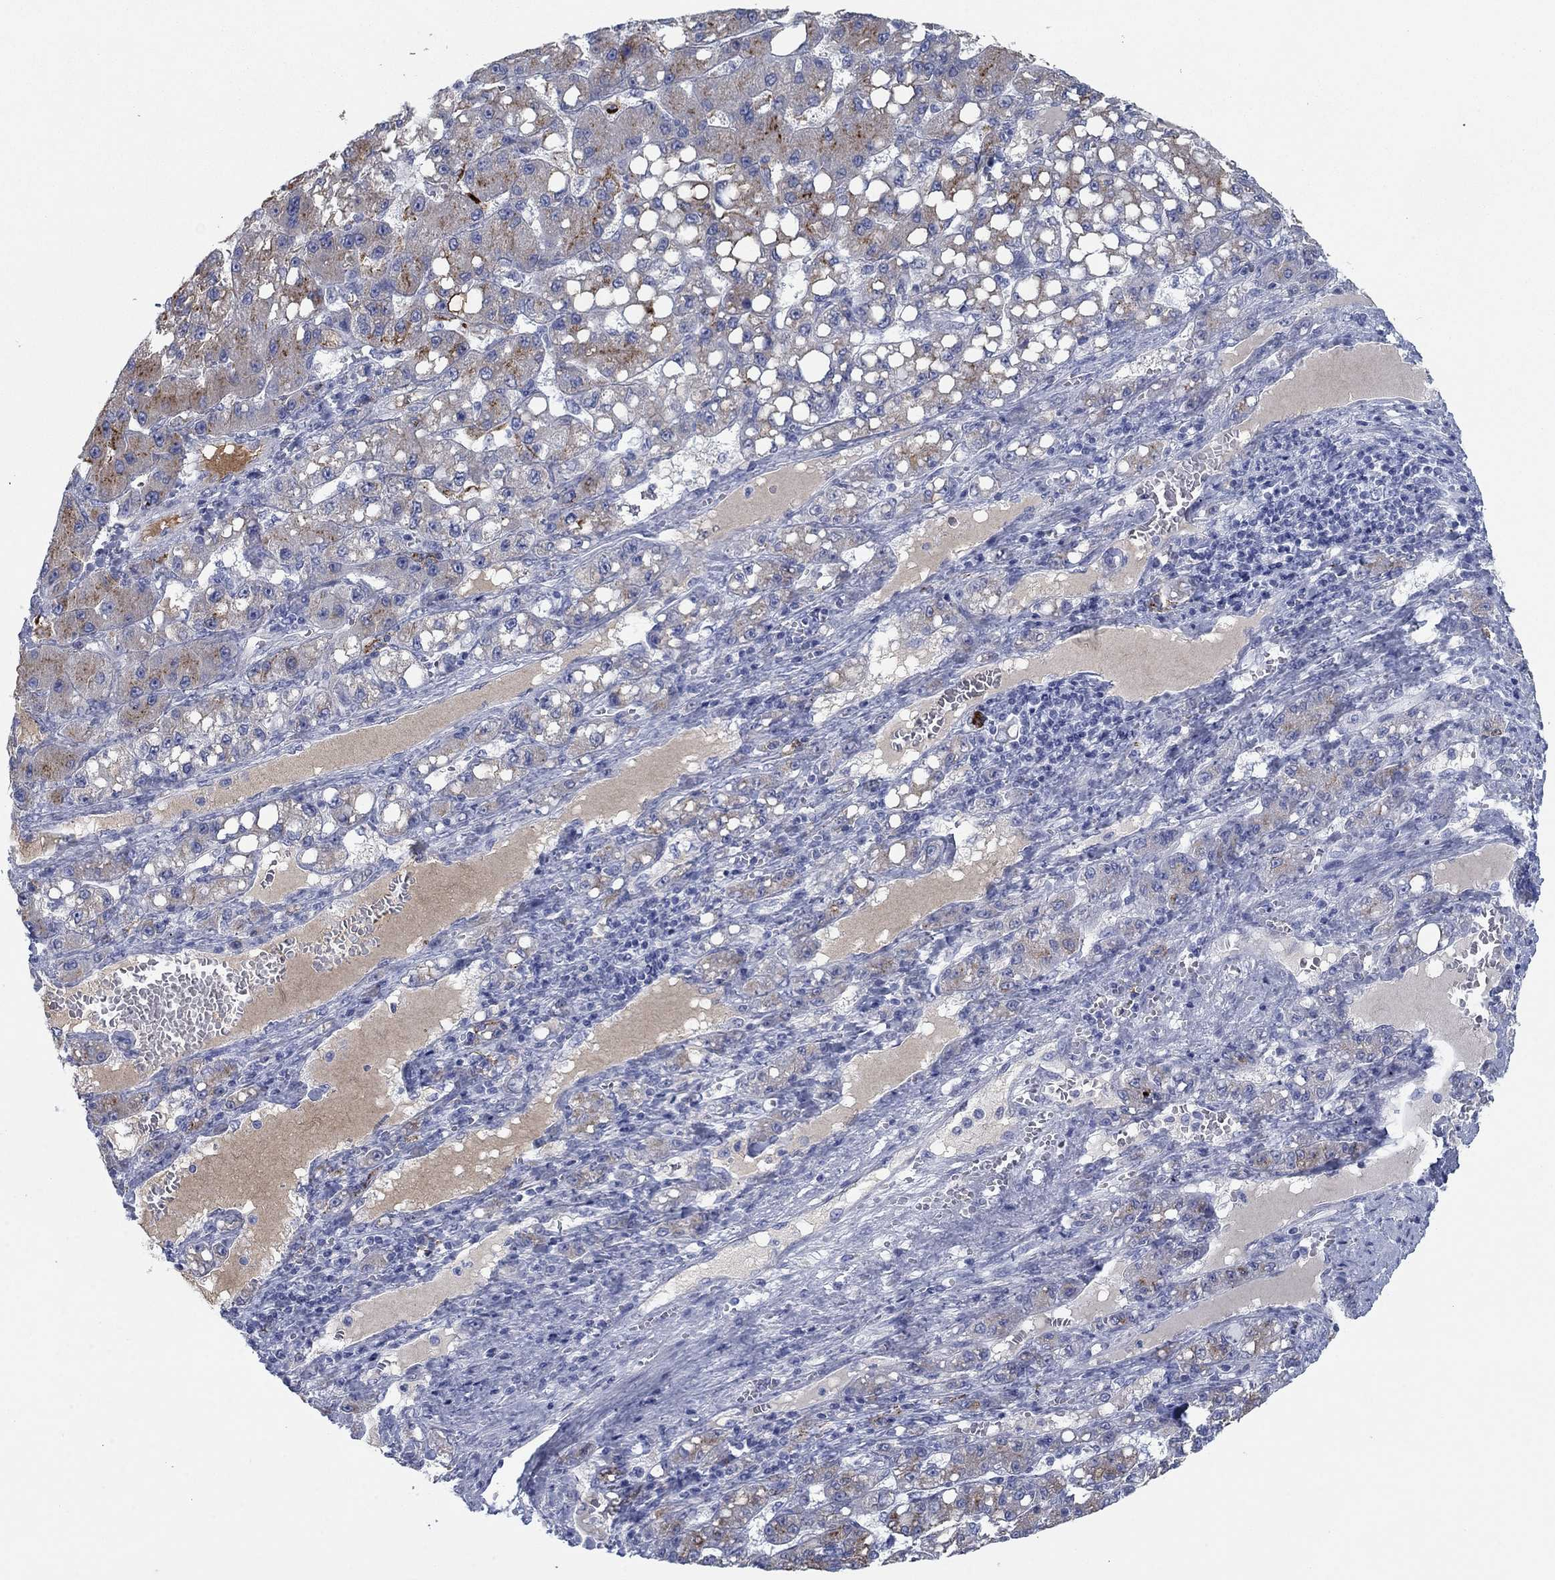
{"staining": {"intensity": "negative", "quantity": "none", "location": "none"}, "tissue": "liver cancer", "cell_type": "Tumor cells", "image_type": "cancer", "snomed": [{"axis": "morphology", "description": "Carcinoma, Hepatocellular, NOS"}, {"axis": "topography", "description": "Liver"}], "caption": "A high-resolution histopathology image shows immunohistochemistry (IHC) staining of liver cancer (hepatocellular carcinoma), which shows no significant staining in tumor cells.", "gene": "APOC3", "patient": {"sex": "female", "age": 65}}